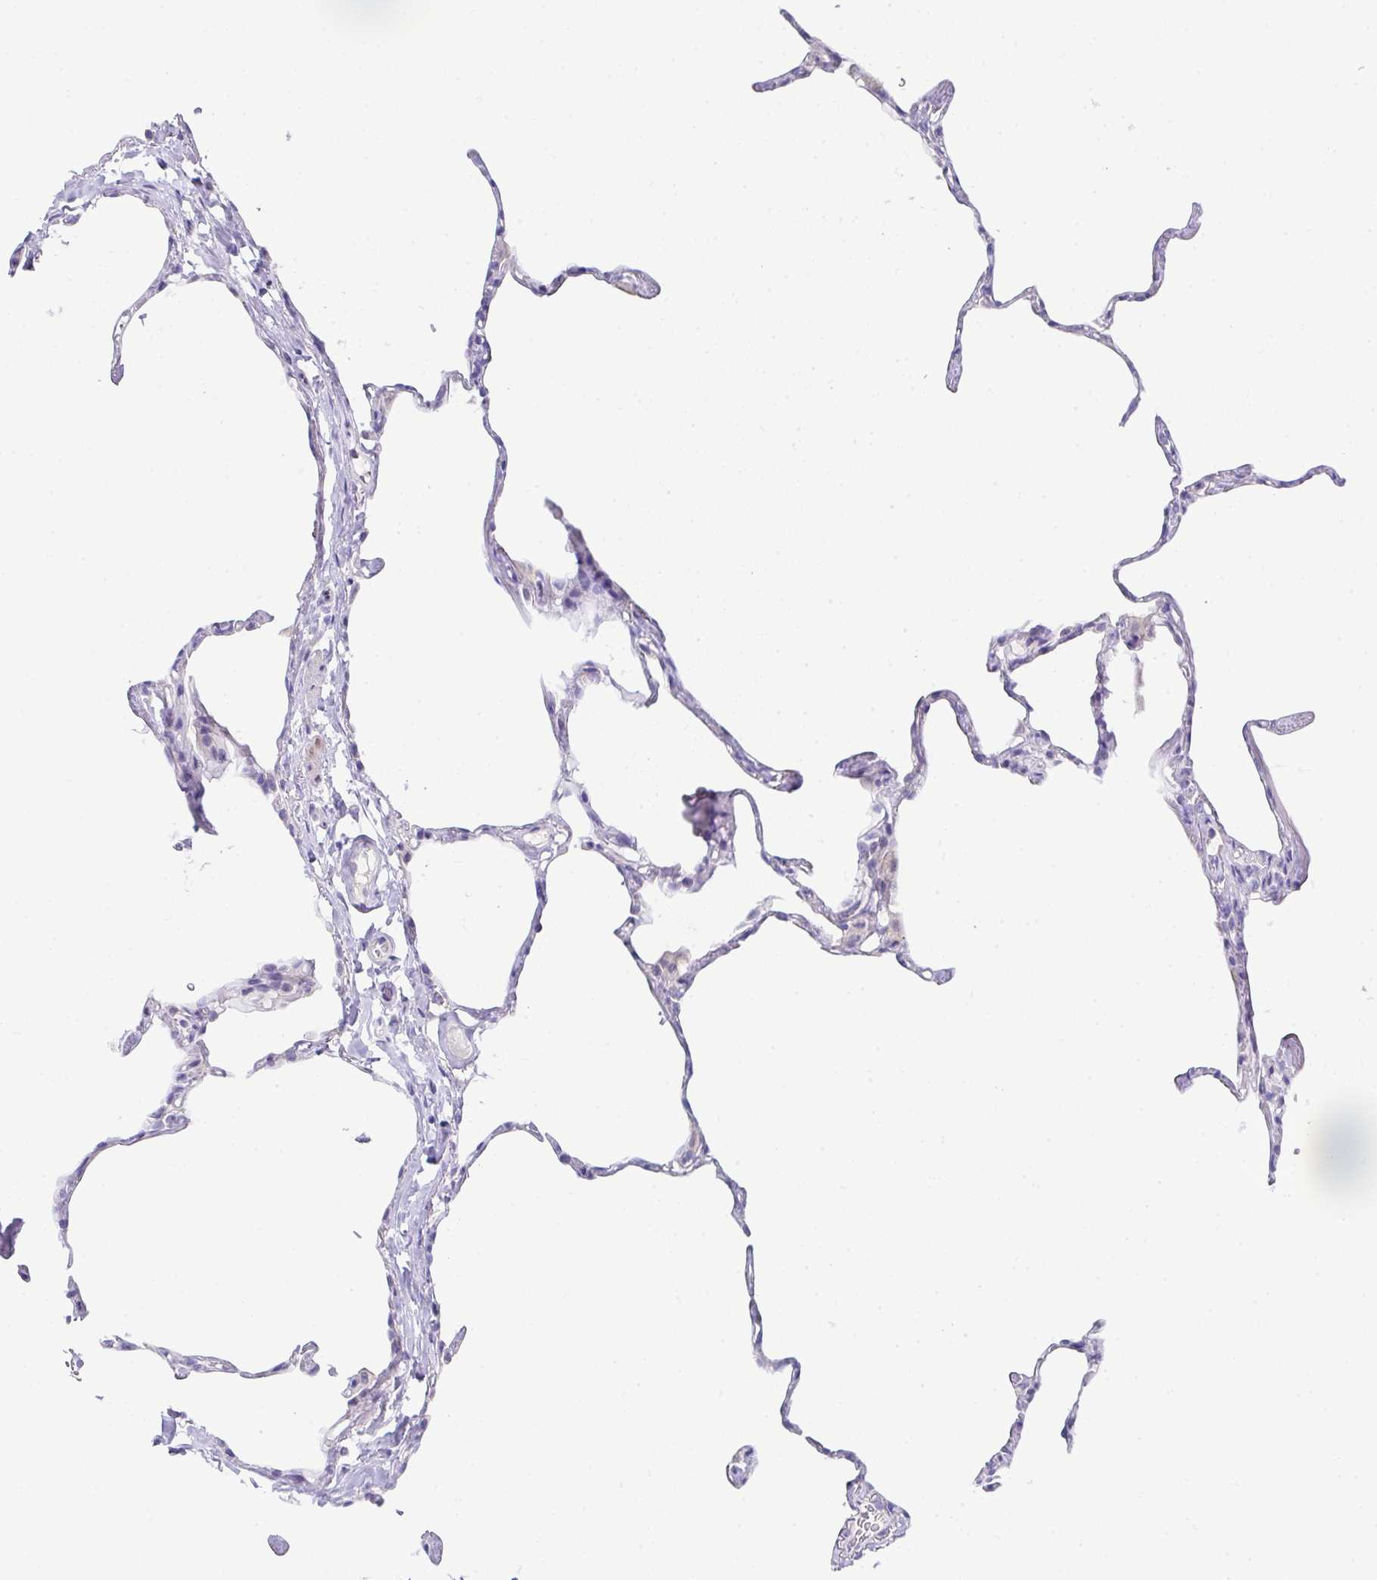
{"staining": {"intensity": "negative", "quantity": "none", "location": "none"}, "tissue": "lung", "cell_type": "Alveolar cells", "image_type": "normal", "snomed": [{"axis": "morphology", "description": "Normal tissue, NOS"}, {"axis": "topography", "description": "Lung"}], "caption": "IHC photomicrograph of unremarkable lung stained for a protein (brown), which demonstrates no positivity in alveolar cells.", "gene": "CFAP97D1", "patient": {"sex": "male", "age": 65}}